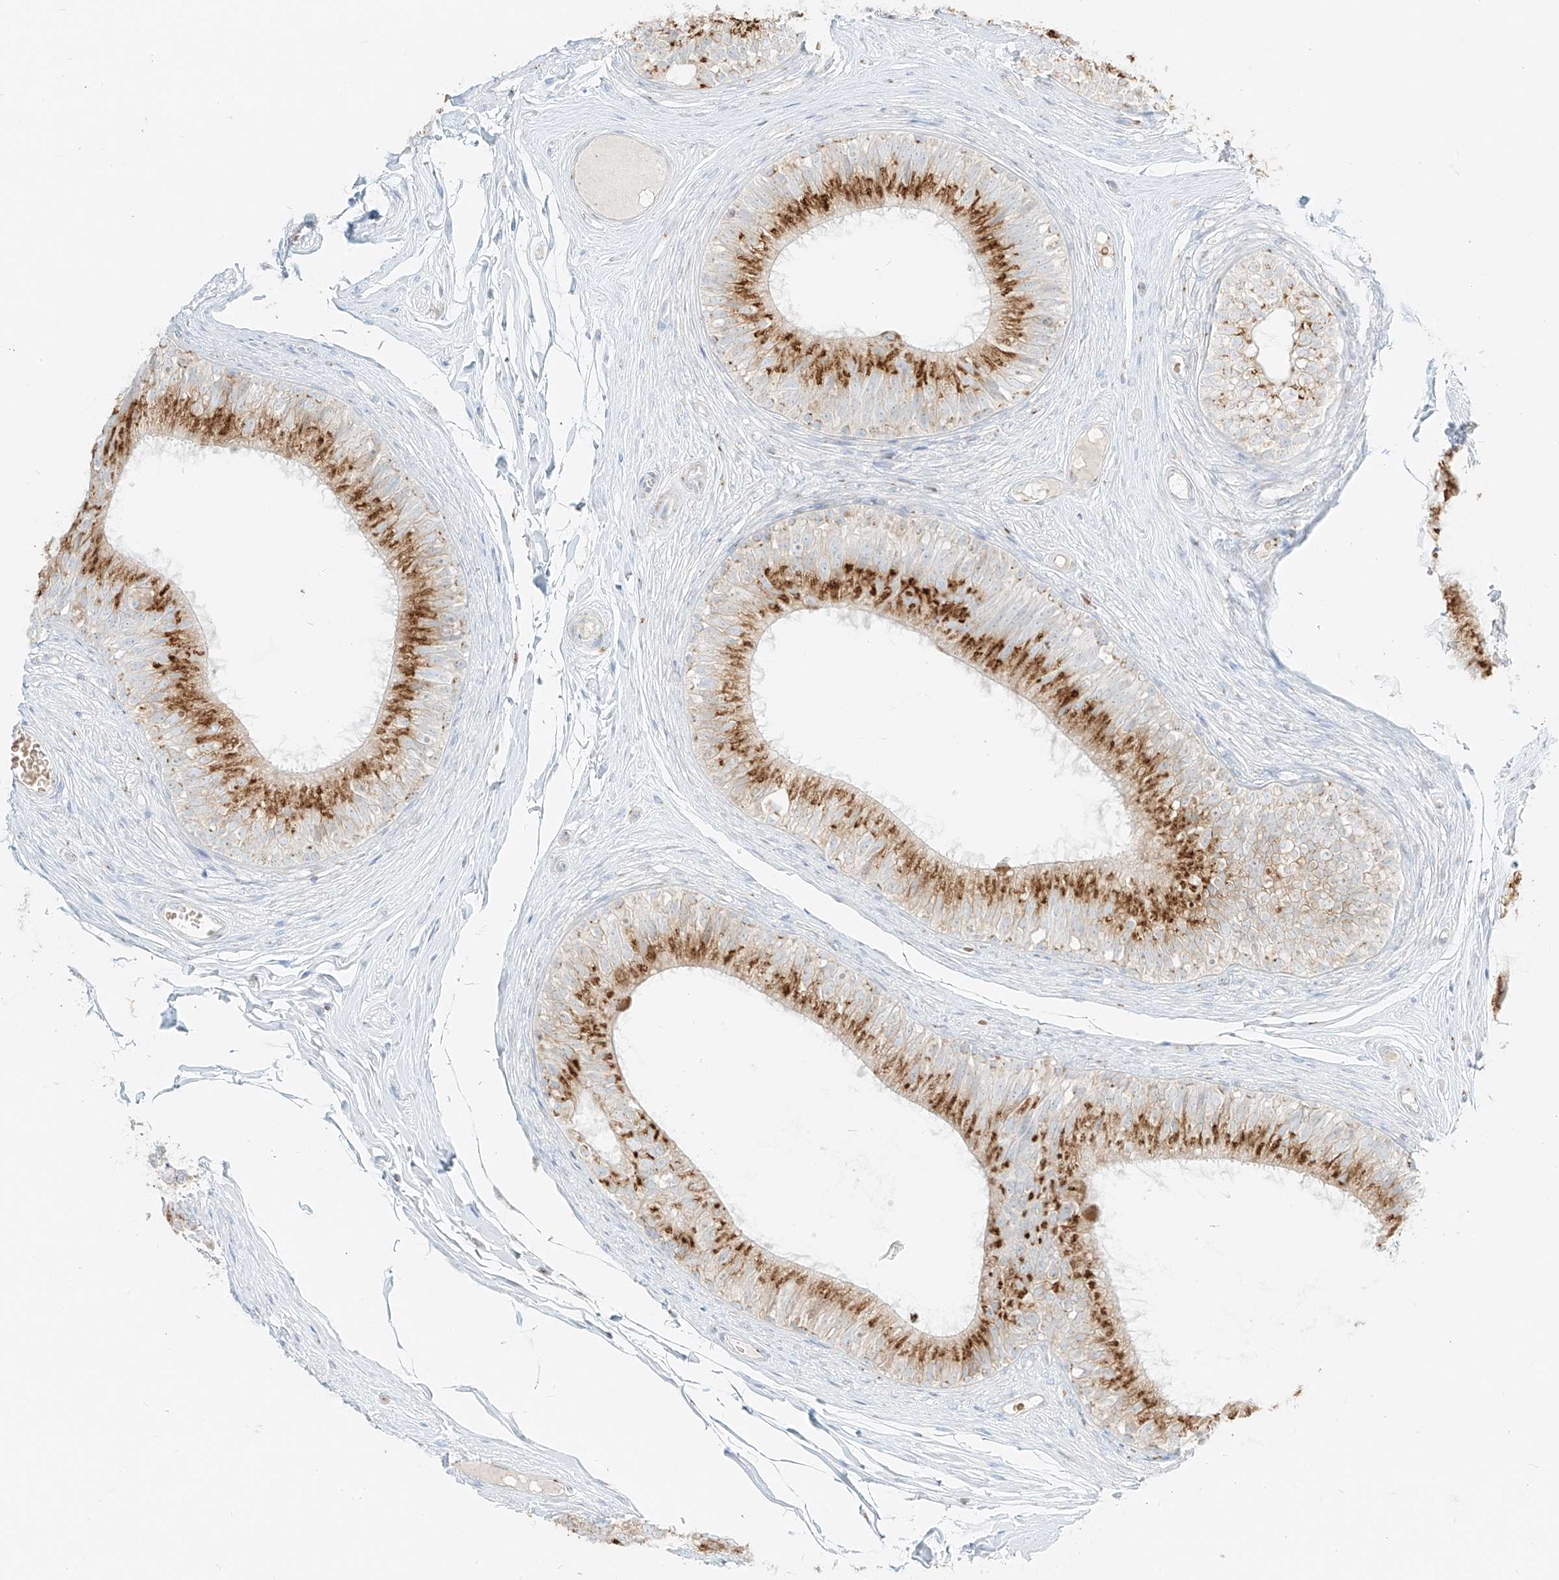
{"staining": {"intensity": "moderate", "quantity": ">75%", "location": "cytoplasmic/membranous"}, "tissue": "epididymis", "cell_type": "Glandular cells", "image_type": "normal", "snomed": [{"axis": "morphology", "description": "Normal tissue, NOS"}, {"axis": "morphology", "description": "Seminoma in situ"}, {"axis": "topography", "description": "Testis"}, {"axis": "topography", "description": "Epididymis"}], "caption": "A high-resolution photomicrograph shows immunohistochemistry (IHC) staining of unremarkable epididymis, which shows moderate cytoplasmic/membranous expression in approximately >75% of glandular cells.", "gene": "TMEM87B", "patient": {"sex": "male", "age": 28}}